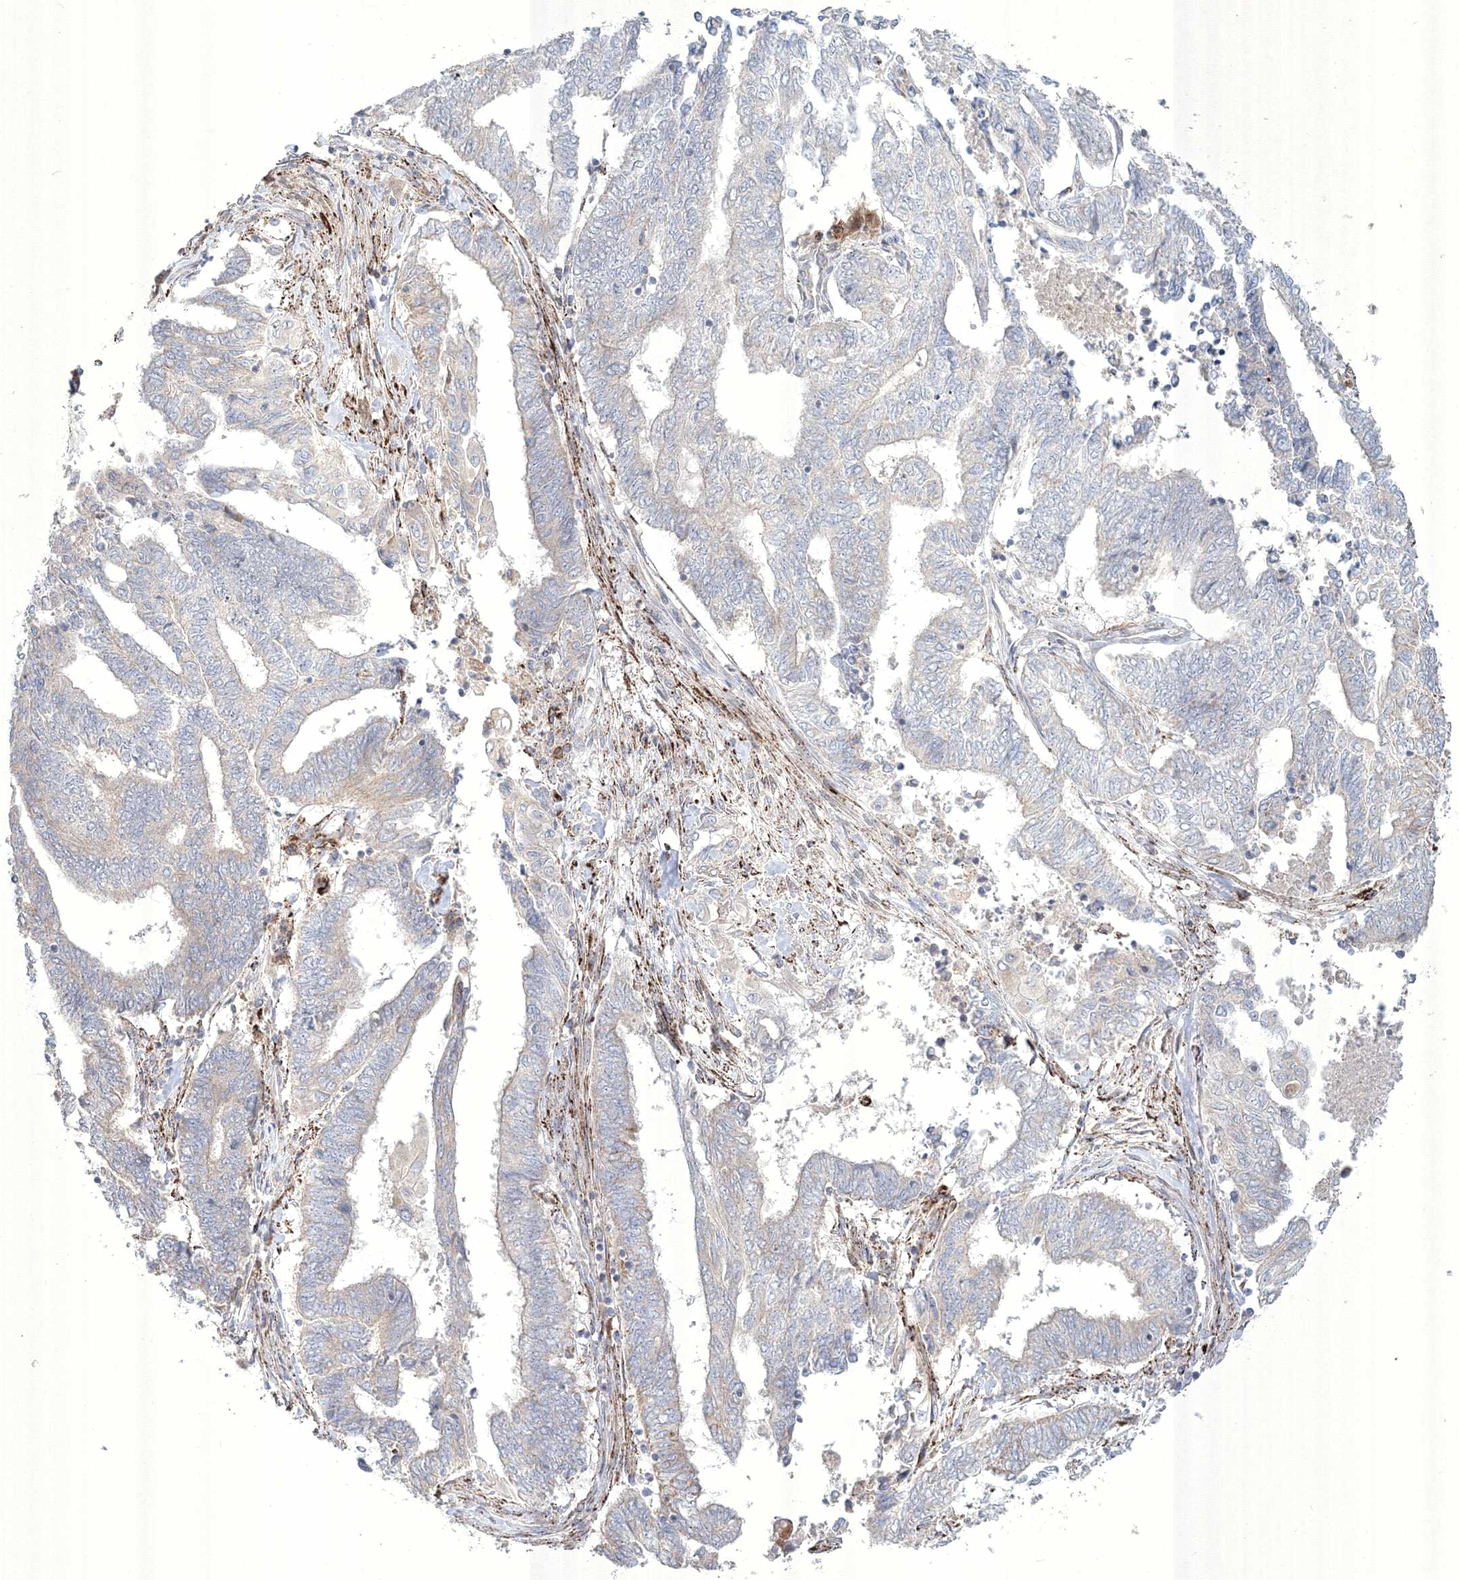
{"staining": {"intensity": "negative", "quantity": "none", "location": "none"}, "tissue": "endometrial cancer", "cell_type": "Tumor cells", "image_type": "cancer", "snomed": [{"axis": "morphology", "description": "Adenocarcinoma, NOS"}, {"axis": "topography", "description": "Uterus"}, {"axis": "topography", "description": "Endometrium"}], "caption": "Photomicrograph shows no protein positivity in tumor cells of endometrial adenocarcinoma tissue.", "gene": "WDR49", "patient": {"sex": "female", "age": 70}}